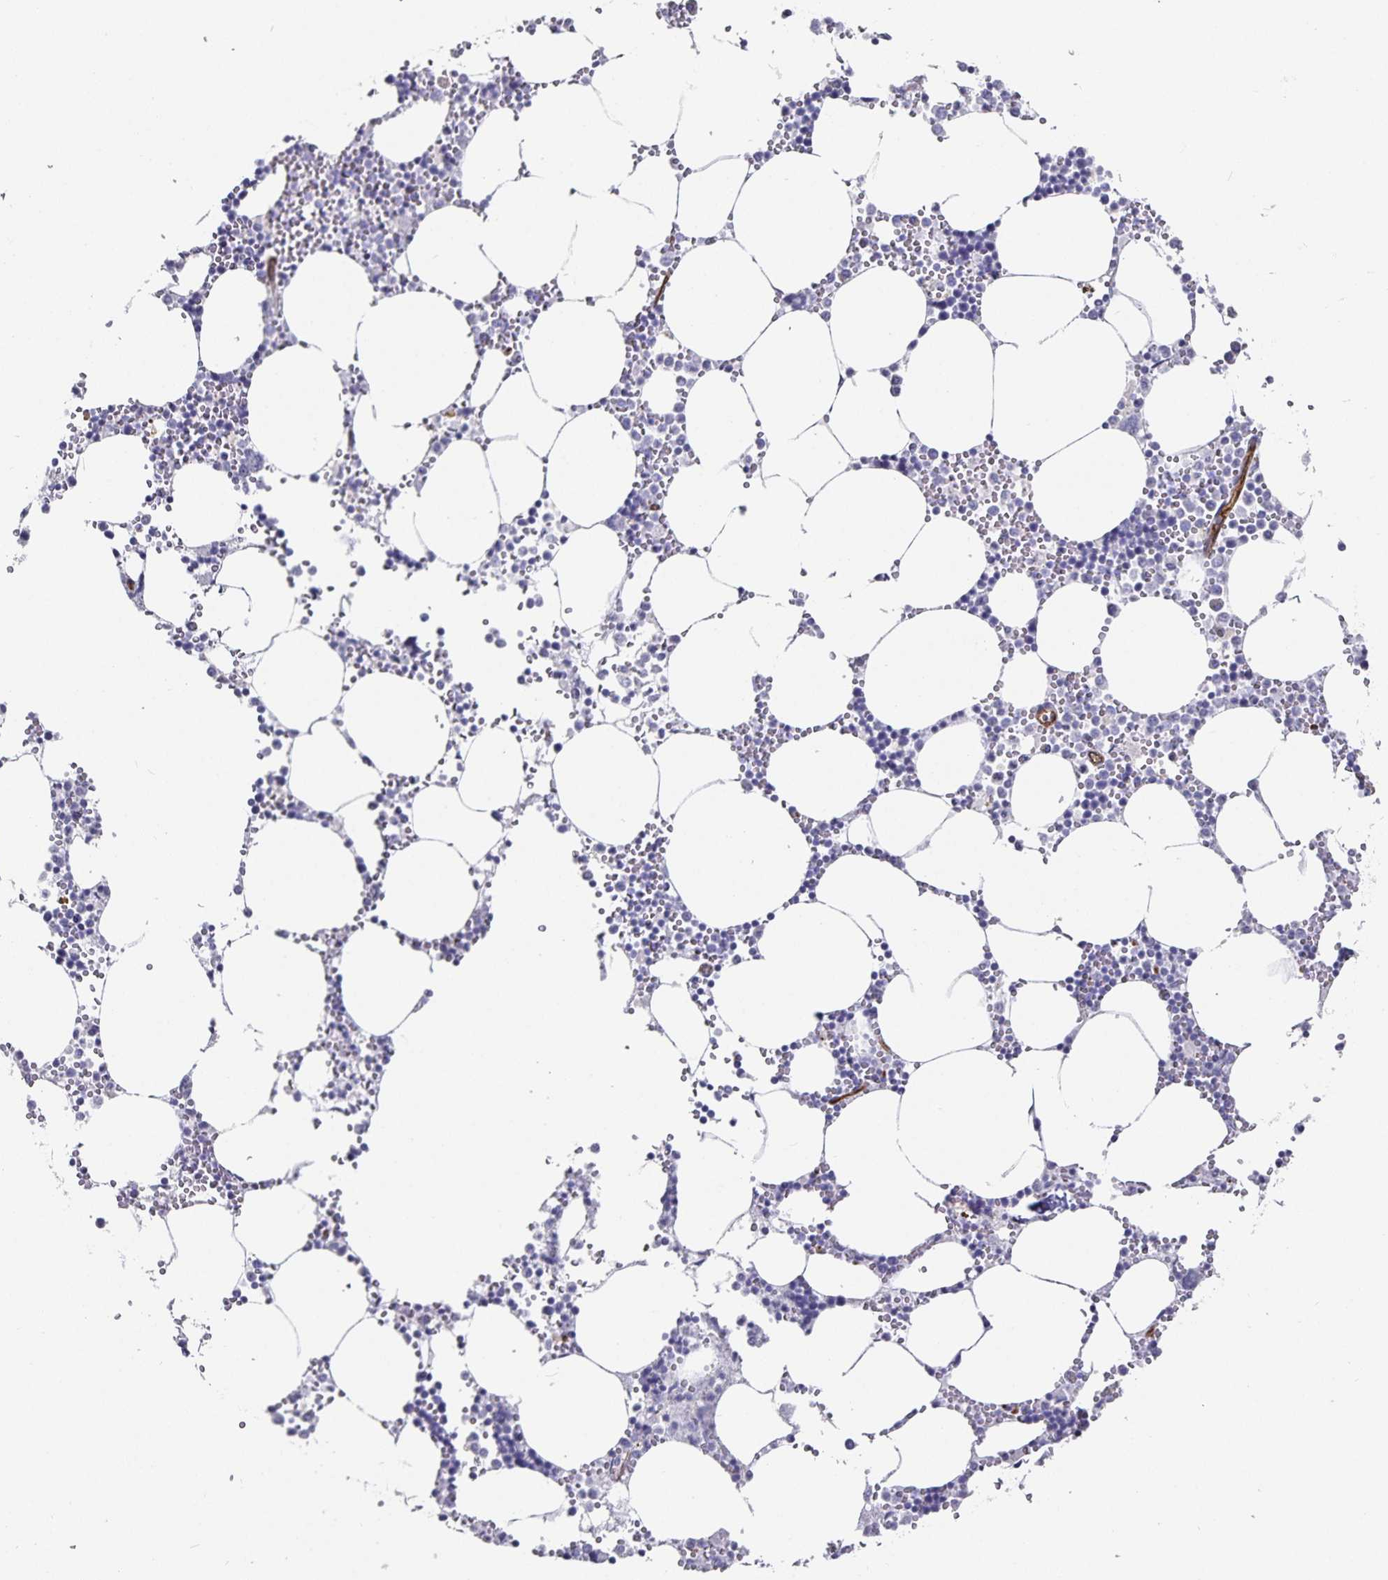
{"staining": {"intensity": "negative", "quantity": "none", "location": "none"}, "tissue": "bone marrow", "cell_type": "Hematopoietic cells", "image_type": "normal", "snomed": [{"axis": "morphology", "description": "Normal tissue, NOS"}, {"axis": "topography", "description": "Bone marrow"}], "caption": "The image demonstrates no staining of hematopoietic cells in benign bone marrow. The staining was performed using DAB to visualize the protein expression in brown, while the nuclei were stained in blue with hematoxylin (Magnification: 20x).", "gene": "PODXL", "patient": {"sex": "male", "age": 54}}